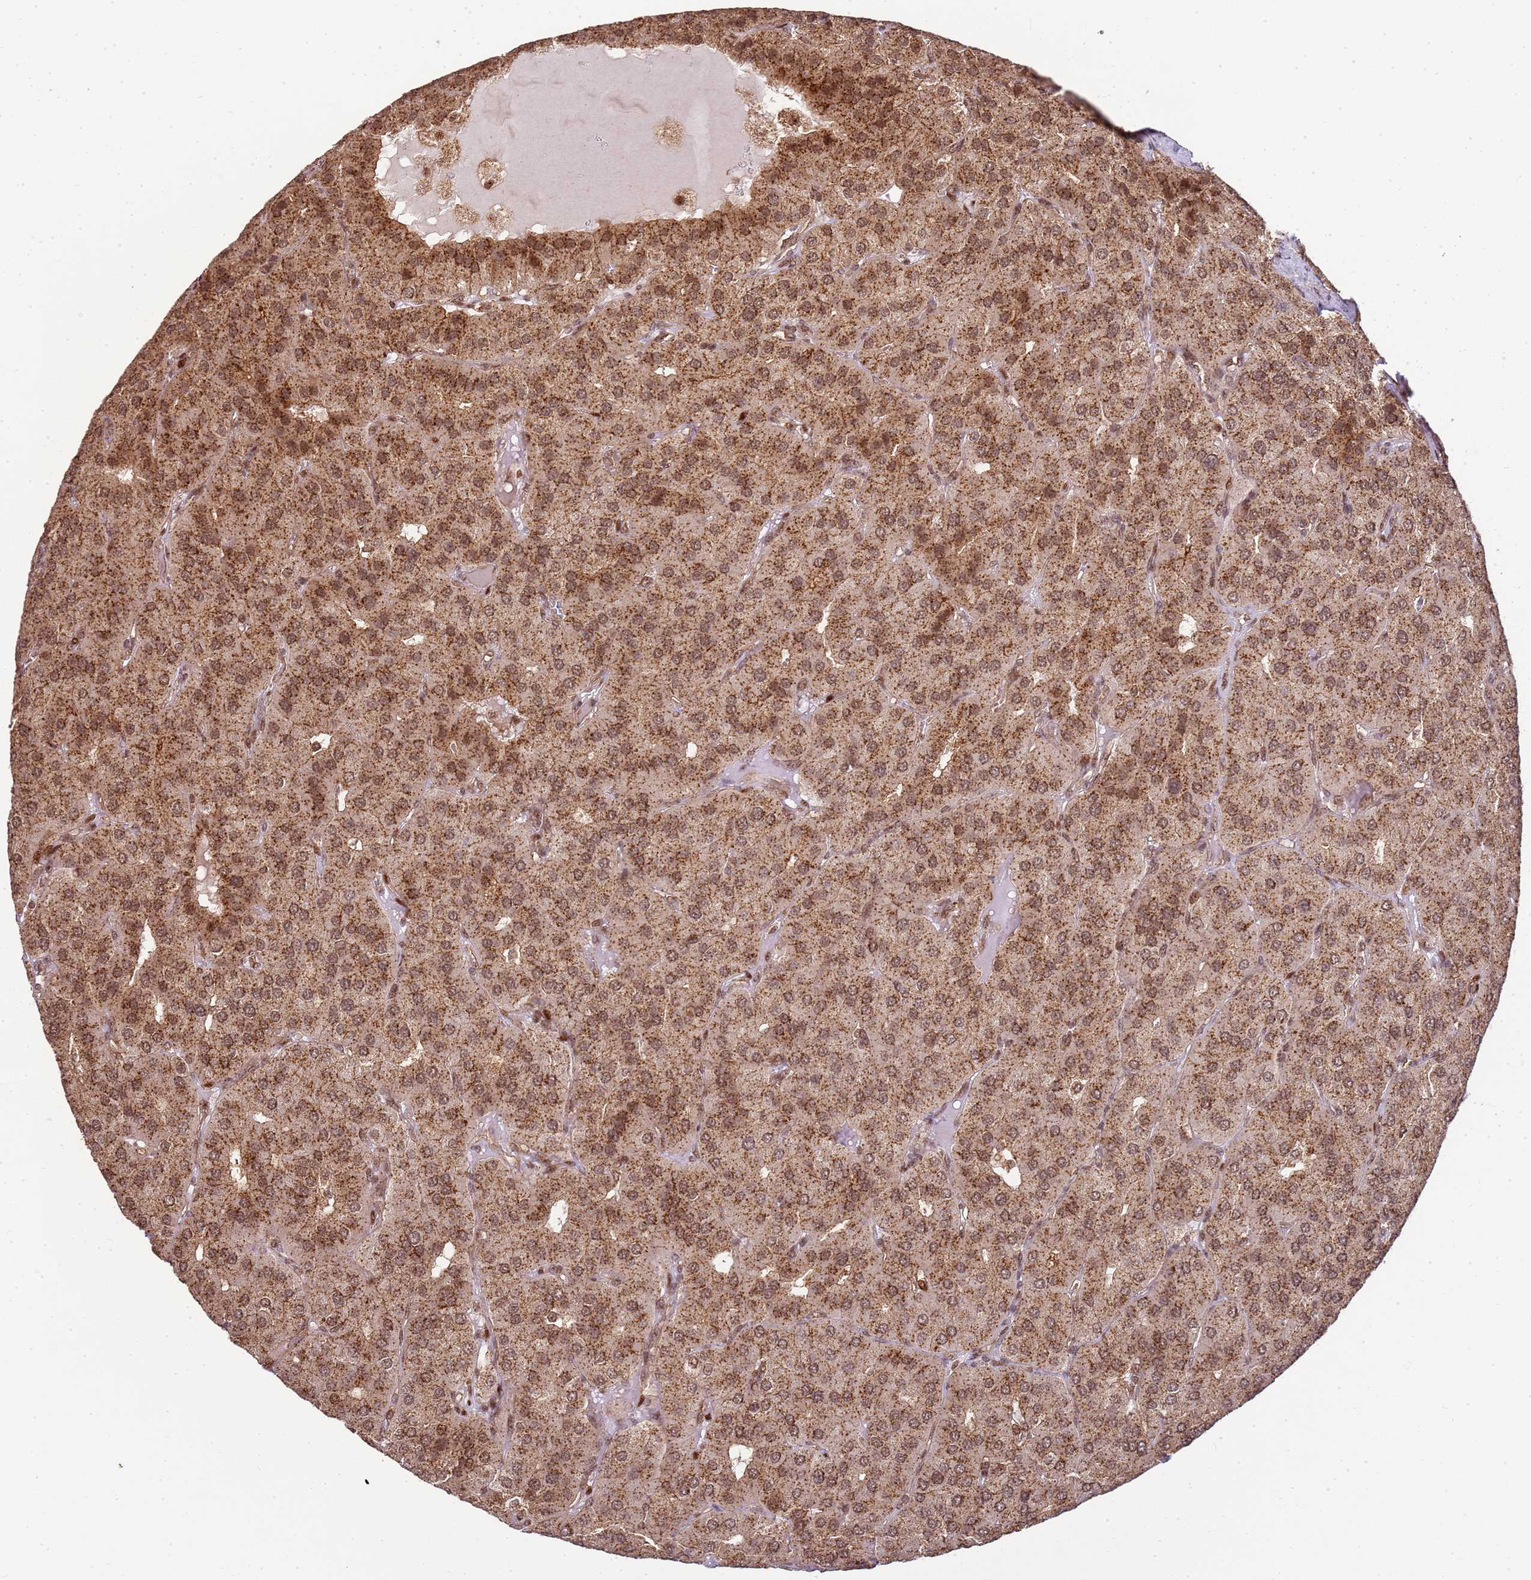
{"staining": {"intensity": "moderate", "quantity": ">75%", "location": "cytoplasmic/membranous,nuclear"}, "tissue": "parathyroid gland", "cell_type": "Glandular cells", "image_type": "normal", "snomed": [{"axis": "morphology", "description": "Normal tissue, NOS"}, {"axis": "morphology", "description": "Adenoma, NOS"}, {"axis": "topography", "description": "Parathyroid gland"}], "caption": "Approximately >75% of glandular cells in unremarkable parathyroid gland reveal moderate cytoplasmic/membranous,nuclear protein positivity as visualized by brown immunohistochemical staining.", "gene": "PEX14", "patient": {"sex": "female", "age": 86}}